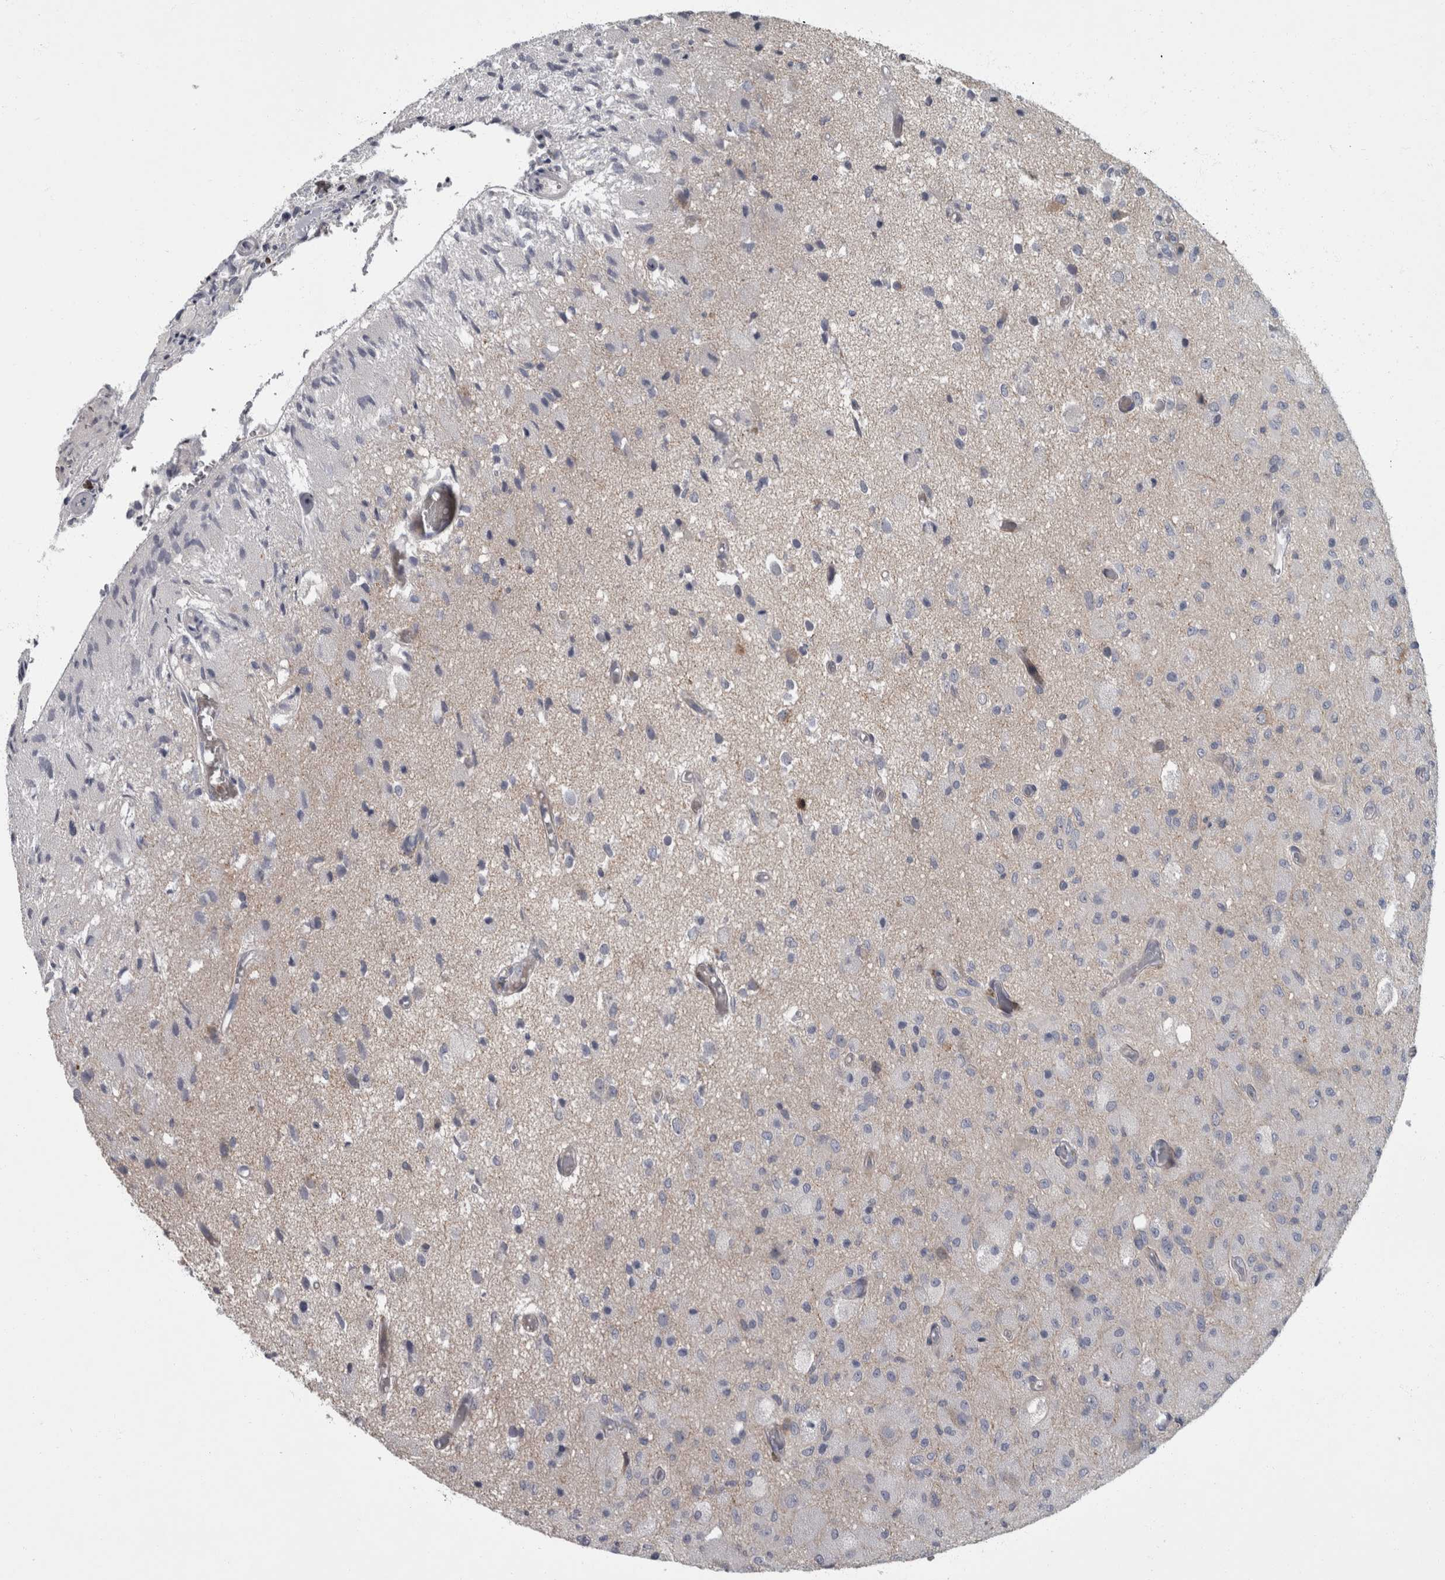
{"staining": {"intensity": "negative", "quantity": "none", "location": "none"}, "tissue": "glioma", "cell_type": "Tumor cells", "image_type": "cancer", "snomed": [{"axis": "morphology", "description": "Normal tissue, NOS"}, {"axis": "morphology", "description": "Glioma, malignant, High grade"}, {"axis": "topography", "description": "Cerebral cortex"}], "caption": "Human glioma stained for a protein using immunohistochemistry exhibits no staining in tumor cells.", "gene": "CDC42BPG", "patient": {"sex": "male", "age": 77}}